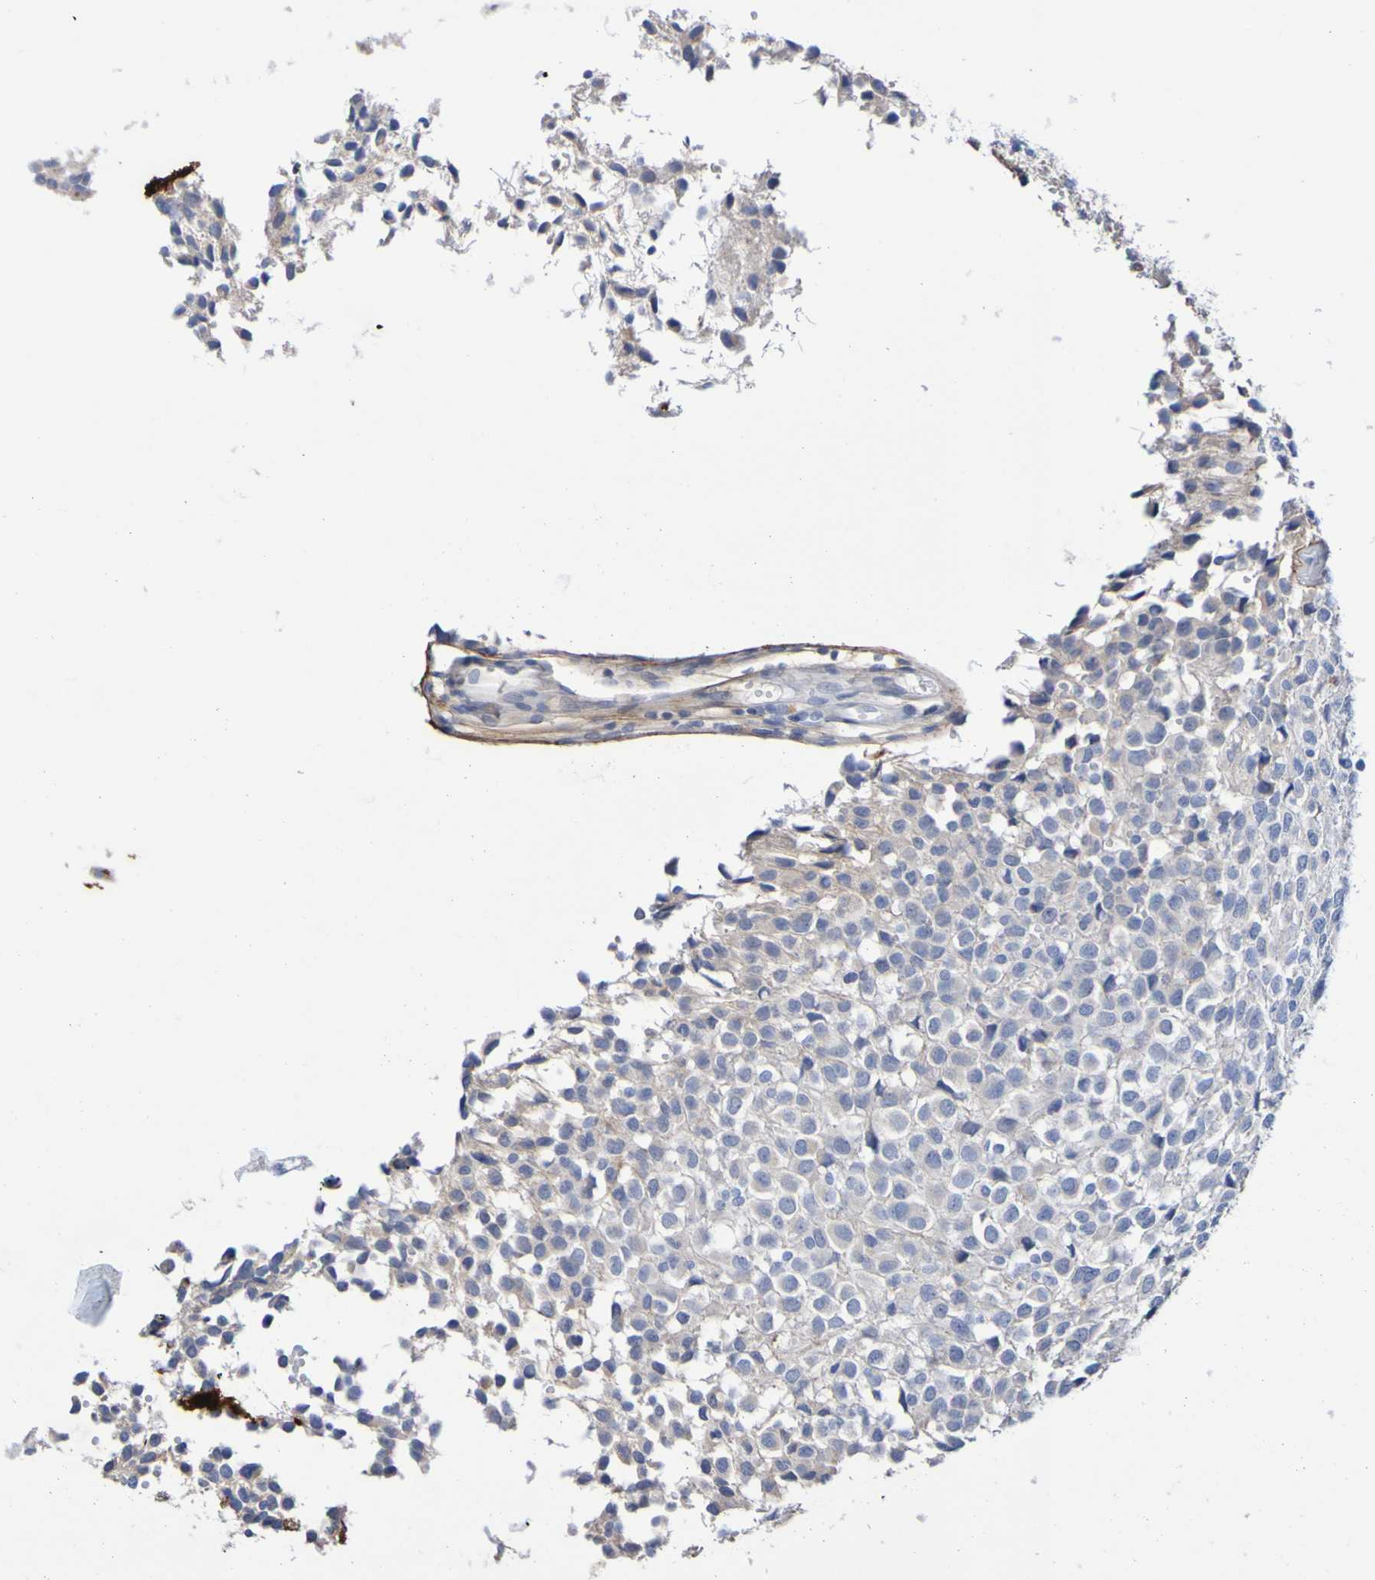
{"staining": {"intensity": "negative", "quantity": "none", "location": "none"}, "tissue": "glioma", "cell_type": "Tumor cells", "image_type": "cancer", "snomed": [{"axis": "morphology", "description": "Glioma, malignant, High grade"}, {"axis": "topography", "description": "Brain"}], "caption": "Immunohistochemistry of glioma demonstrates no expression in tumor cells. The staining is performed using DAB (3,3'-diaminobenzidine) brown chromogen with nuclei counter-stained in using hematoxylin.", "gene": "SGCB", "patient": {"sex": "male", "age": 32}}